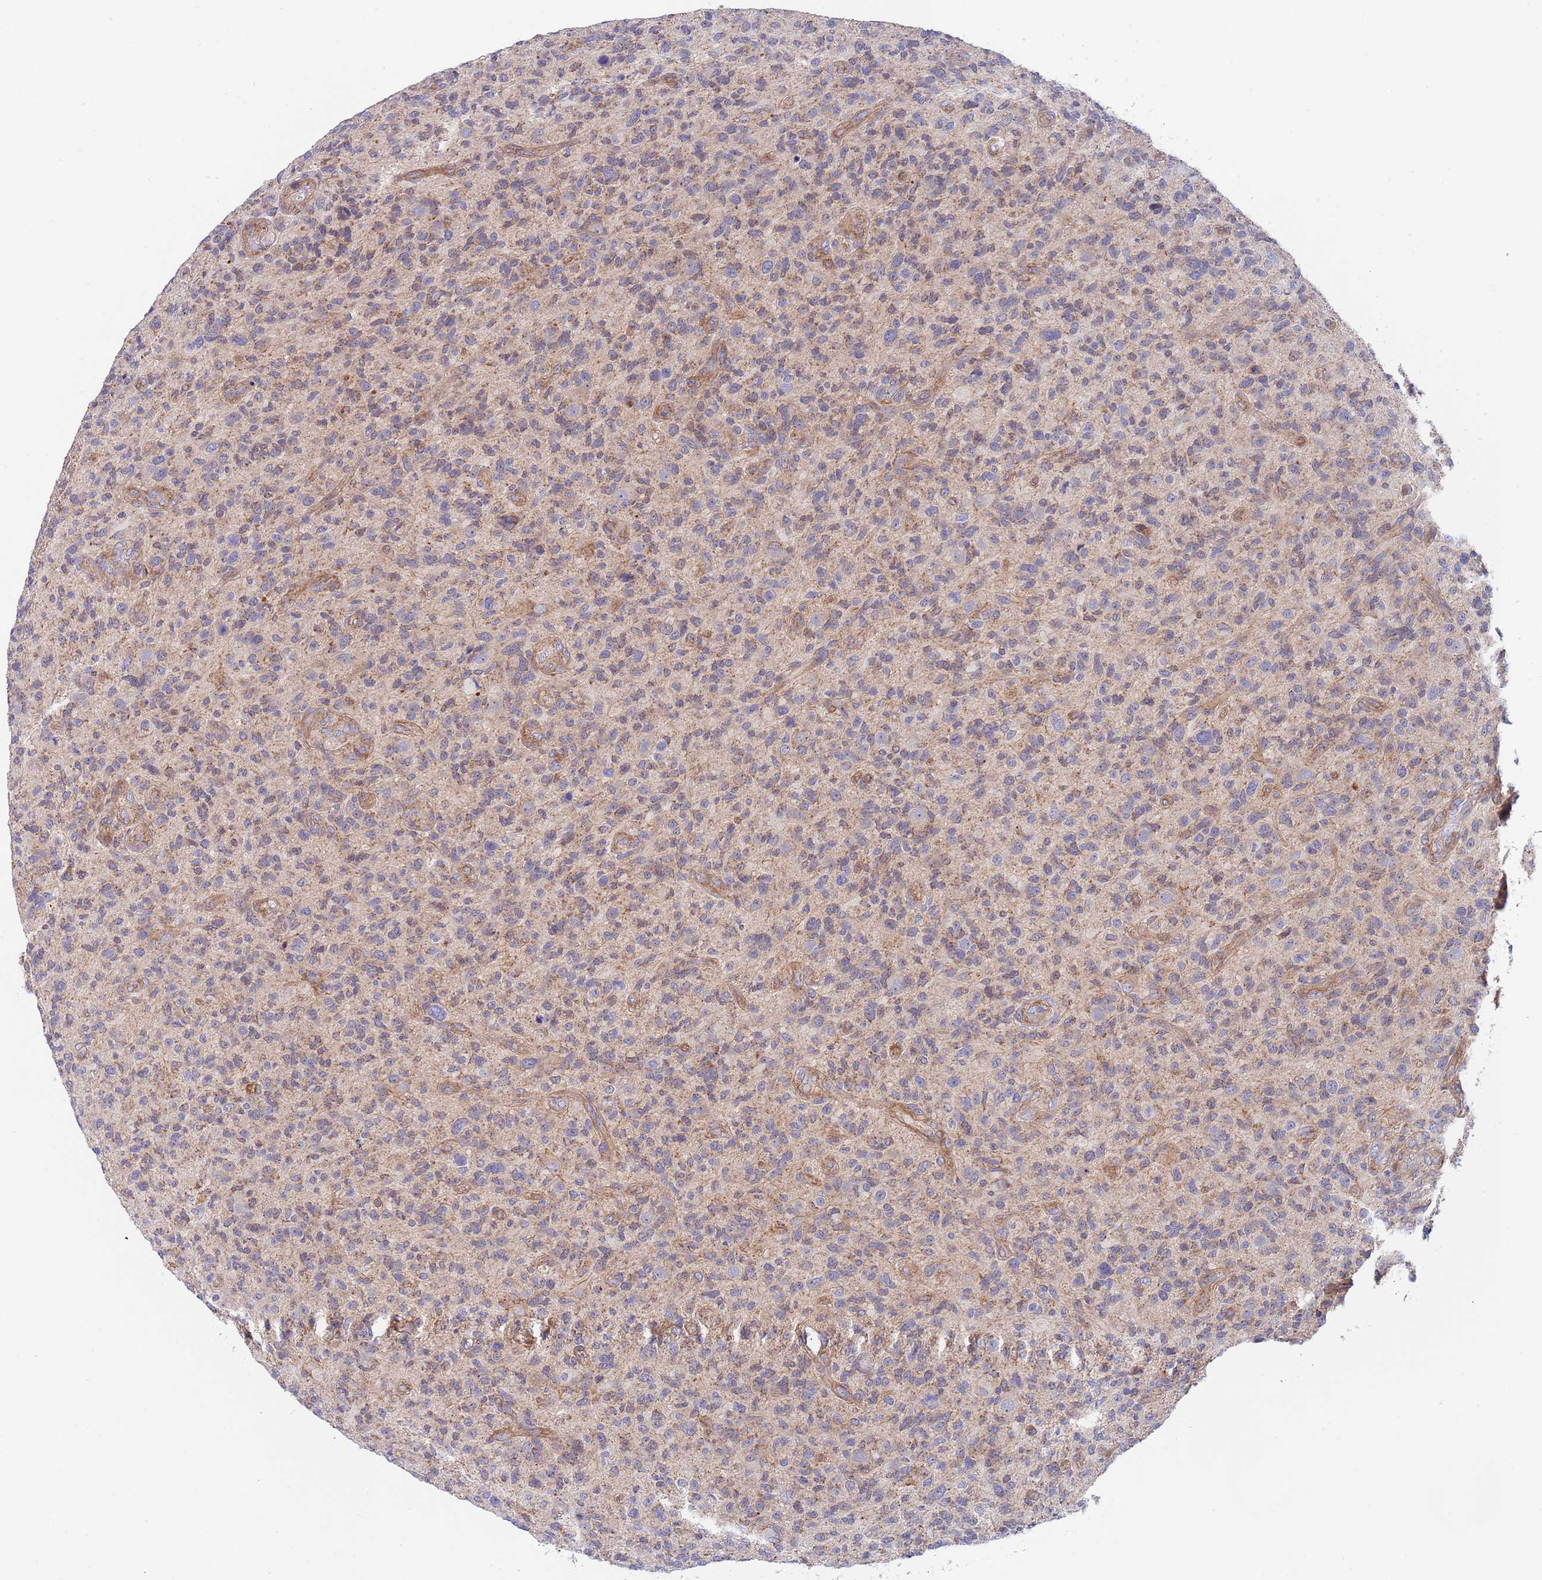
{"staining": {"intensity": "moderate", "quantity": "<25%", "location": "cytoplasmic/membranous"}, "tissue": "glioma", "cell_type": "Tumor cells", "image_type": "cancer", "snomed": [{"axis": "morphology", "description": "Glioma, malignant, High grade"}, {"axis": "topography", "description": "Brain"}], "caption": "The micrograph displays a brown stain indicating the presence of a protein in the cytoplasmic/membranous of tumor cells in glioma.", "gene": "PWWP3A", "patient": {"sex": "male", "age": 47}}